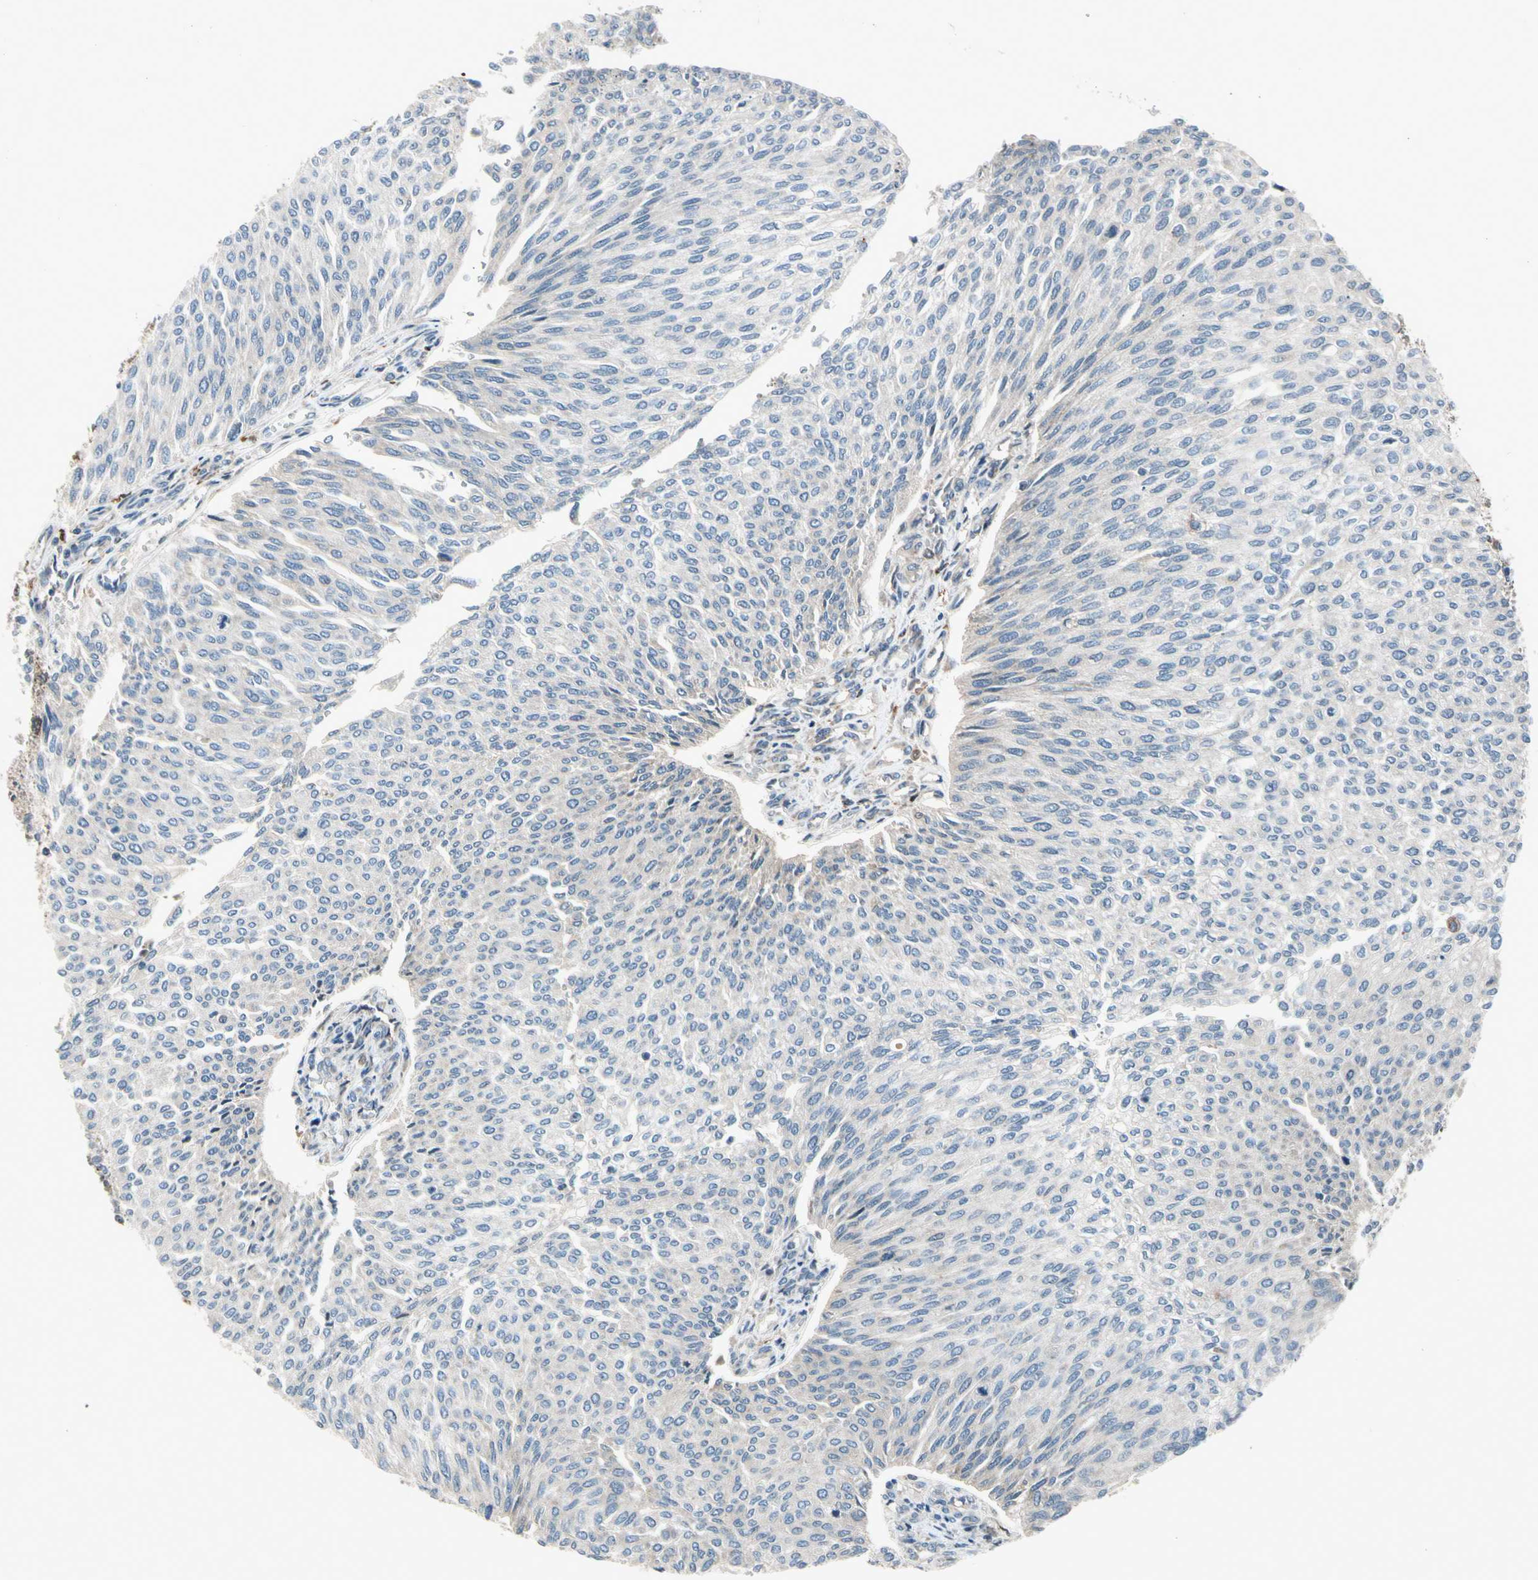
{"staining": {"intensity": "negative", "quantity": "none", "location": "none"}, "tissue": "urothelial cancer", "cell_type": "Tumor cells", "image_type": "cancer", "snomed": [{"axis": "morphology", "description": "Urothelial carcinoma, Low grade"}, {"axis": "topography", "description": "Urinary bladder"}], "caption": "Tumor cells show no significant positivity in urothelial carcinoma (low-grade).", "gene": "NPHP3", "patient": {"sex": "female", "age": 79}}